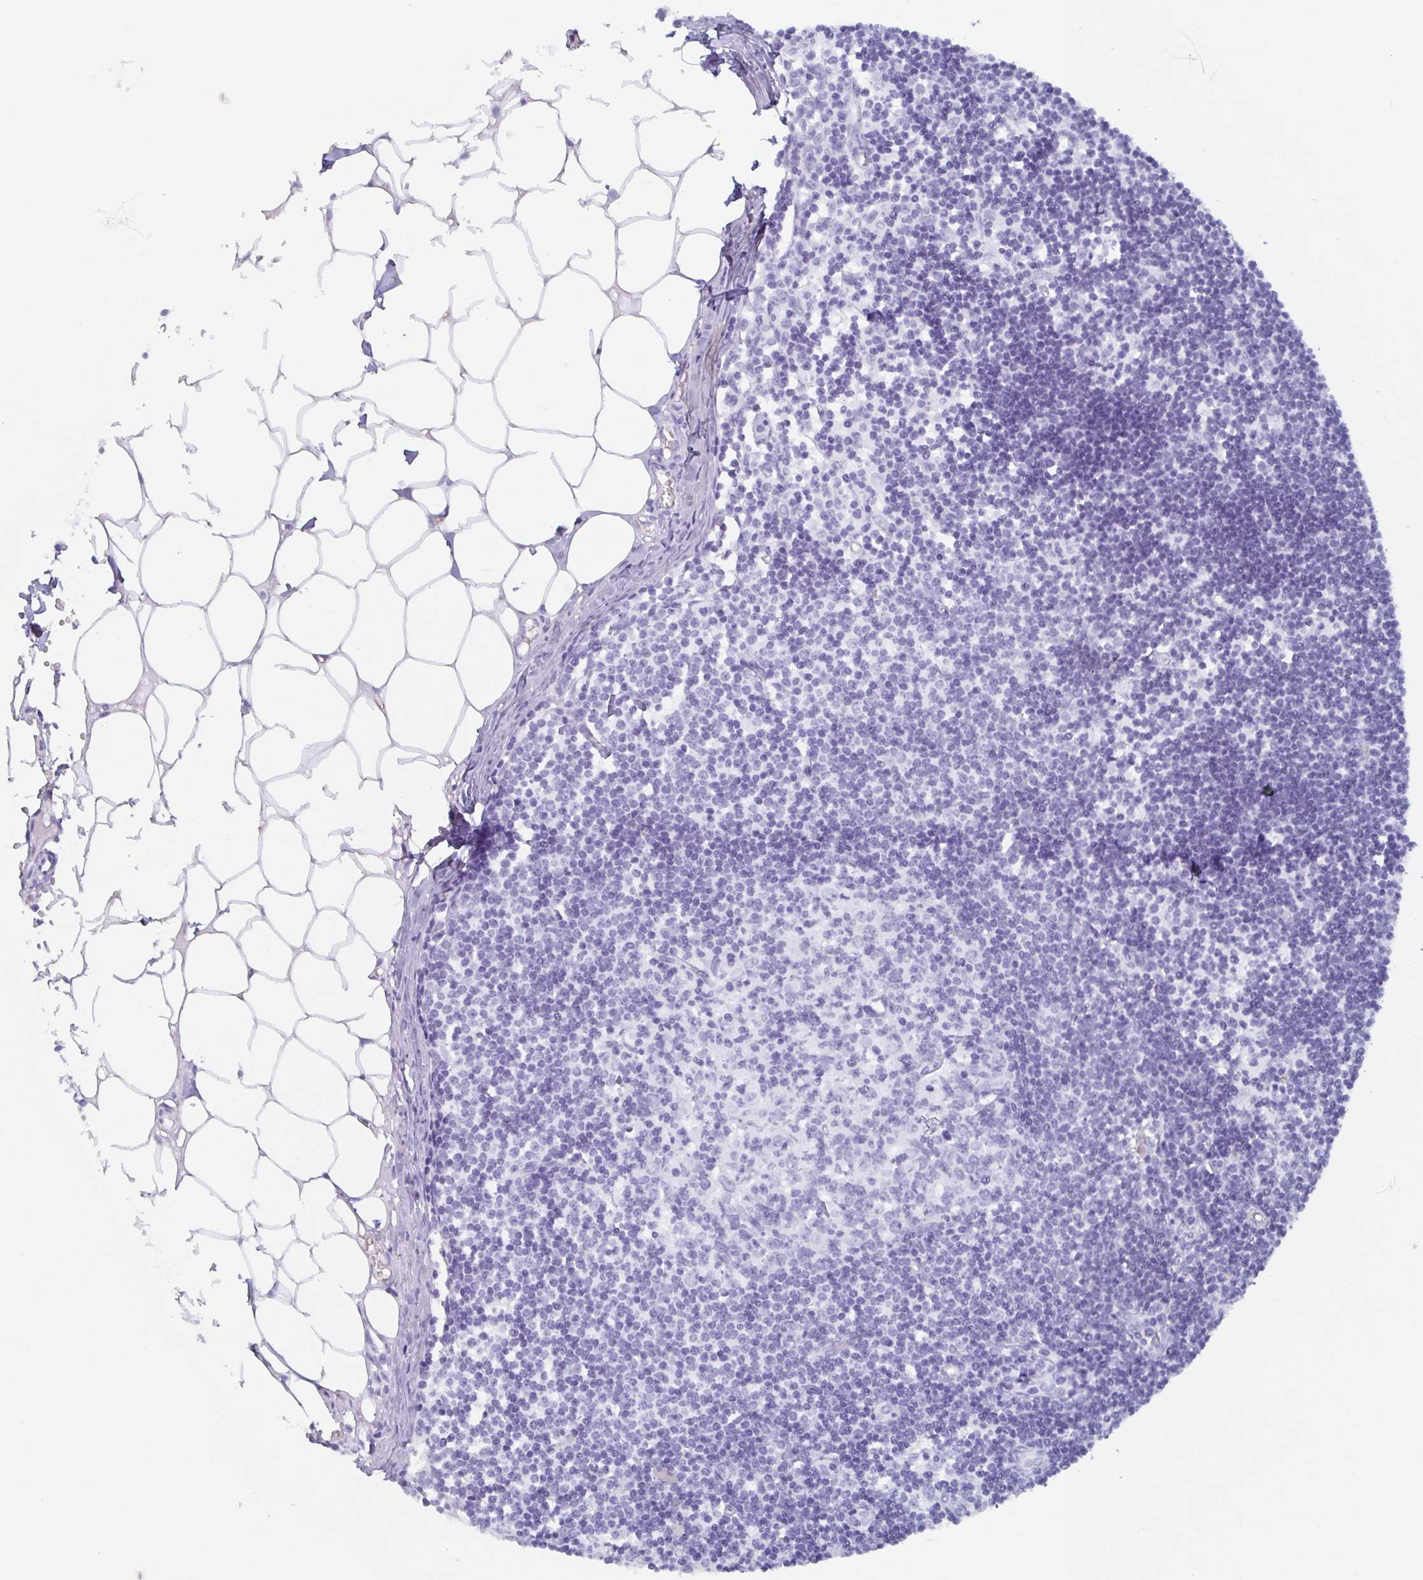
{"staining": {"intensity": "negative", "quantity": "none", "location": "none"}, "tissue": "lymph node", "cell_type": "Germinal center cells", "image_type": "normal", "snomed": [{"axis": "morphology", "description": "Normal tissue, NOS"}, {"axis": "topography", "description": "Lymph node"}], "caption": "Benign lymph node was stained to show a protein in brown. There is no significant expression in germinal center cells.", "gene": "AGFG2", "patient": {"sex": "female", "age": 31}}